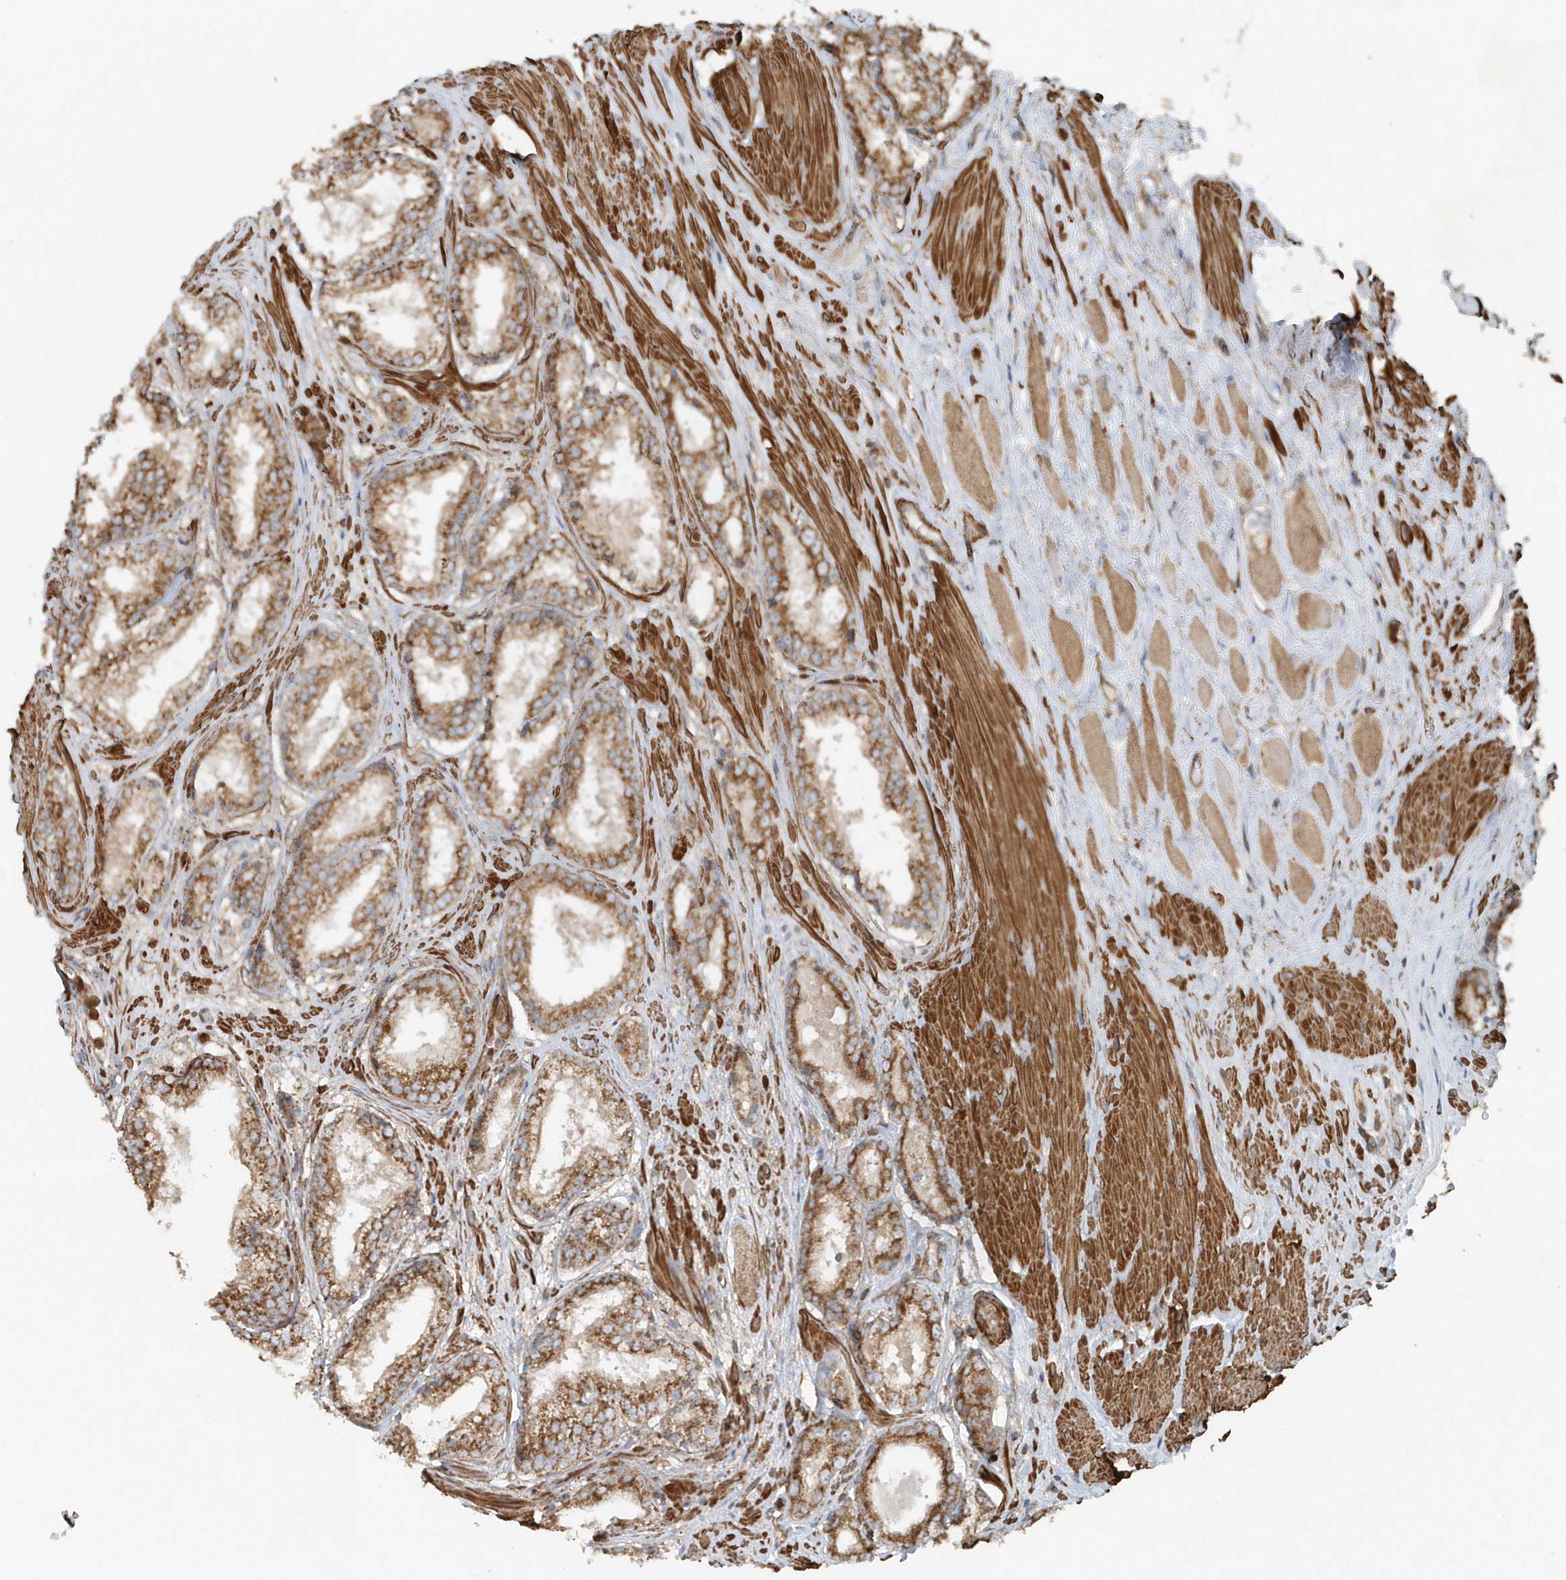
{"staining": {"intensity": "moderate", "quantity": ">75%", "location": "cytoplasmic/membranous"}, "tissue": "prostate cancer", "cell_type": "Tumor cells", "image_type": "cancer", "snomed": [{"axis": "morphology", "description": "Adenocarcinoma, Low grade"}, {"axis": "topography", "description": "Prostate"}], "caption": "This micrograph displays prostate low-grade adenocarcinoma stained with immunohistochemistry (IHC) to label a protein in brown. The cytoplasmic/membranous of tumor cells show moderate positivity for the protein. Nuclei are counter-stained blue.", "gene": "MMUT", "patient": {"sex": "male", "age": 64}}